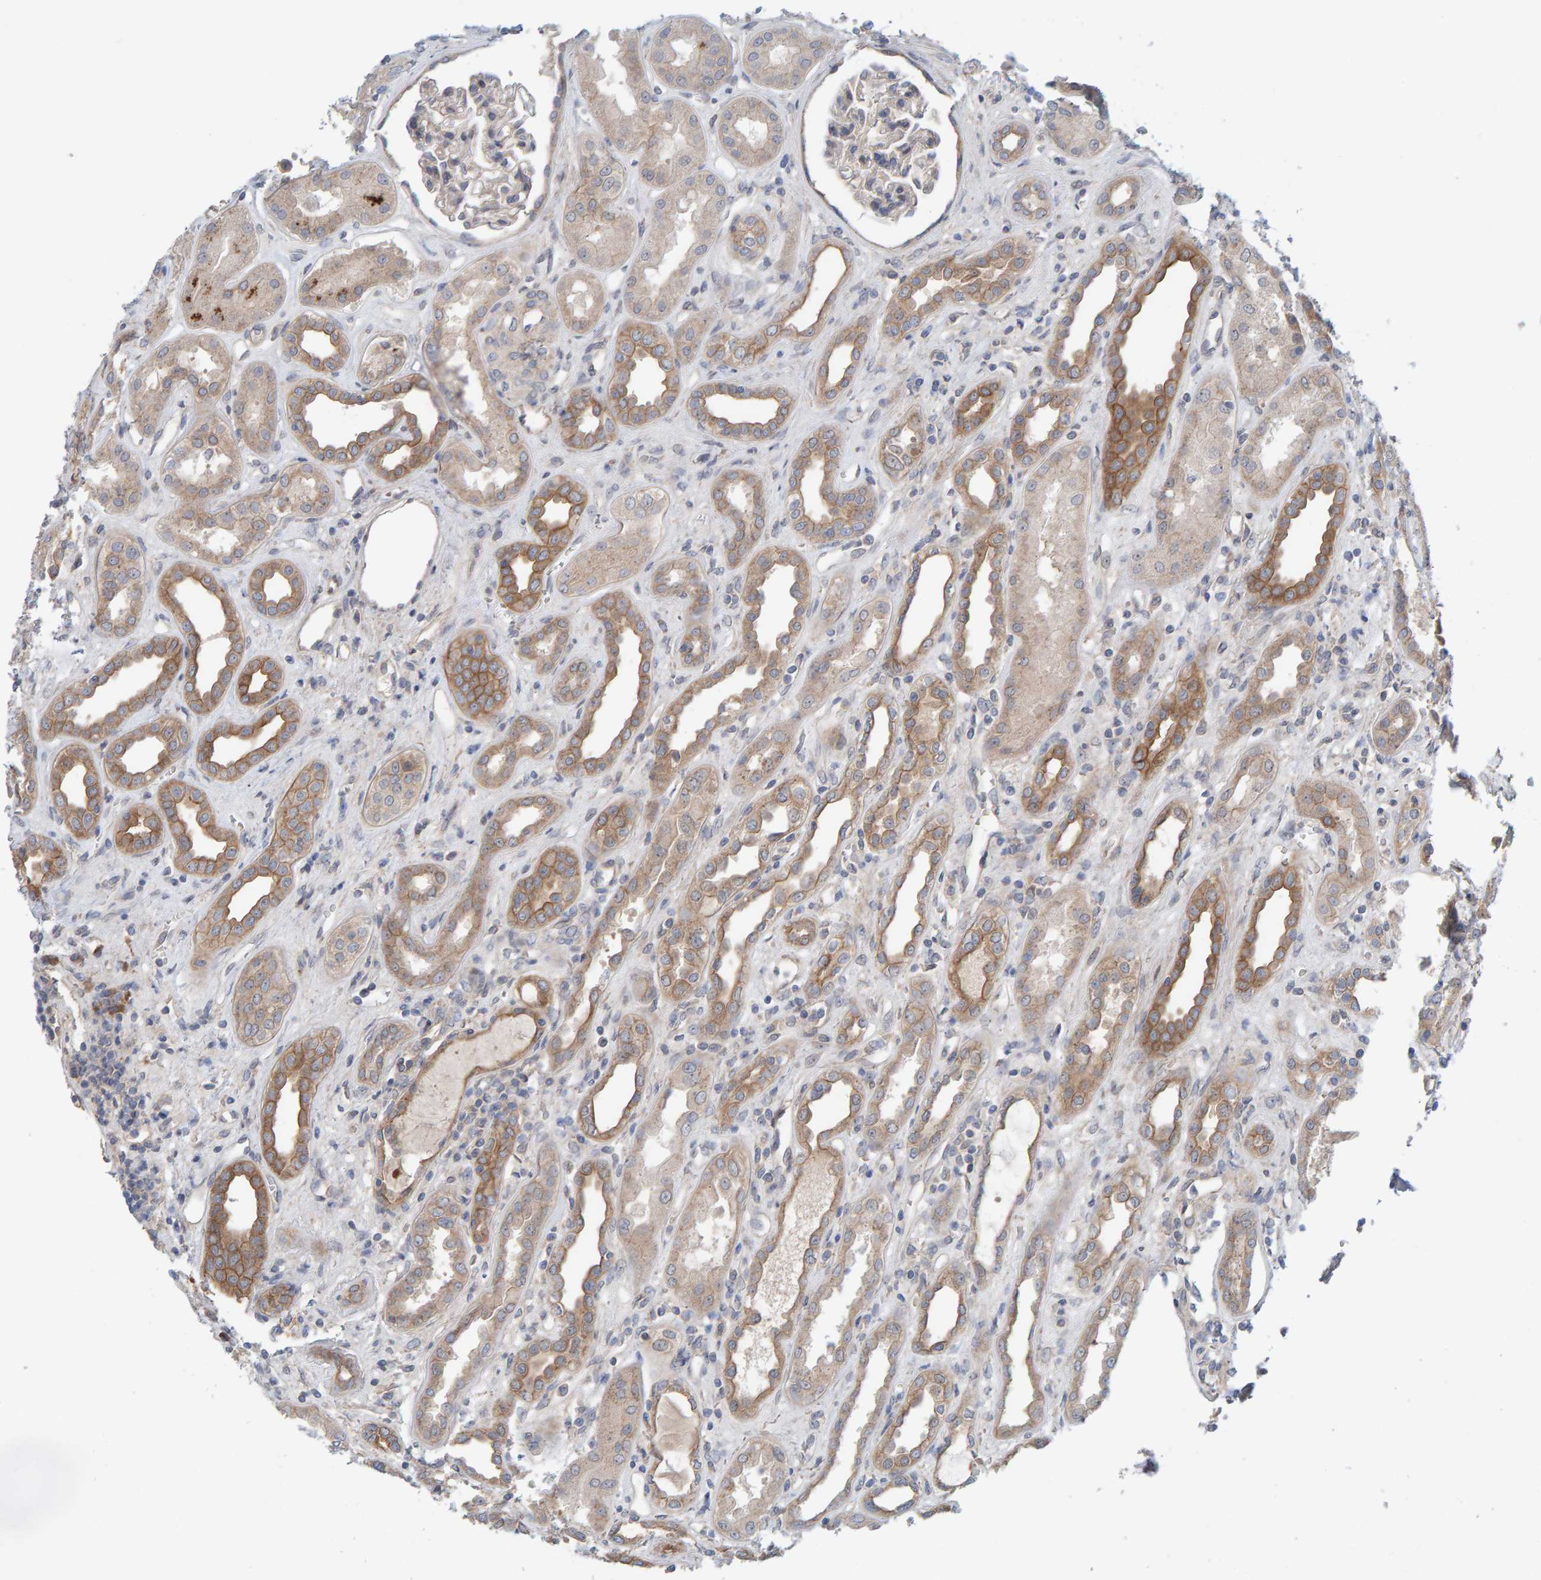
{"staining": {"intensity": "weak", "quantity": "25%-75%", "location": "cytoplasmic/membranous"}, "tissue": "kidney", "cell_type": "Cells in glomeruli", "image_type": "normal", "snomed": [{"axis": "morphology", "description": "Normal tissue, NOS"}, {"axis": "topography", "description": "Kidney"}], "caption": "A brown stain shows weak cytoplasmic/membranous staining of a protein in cells in glomeruli of unremarkable human kidney. Nuclei are stained in blue.", "gene": "LRSAM1", "patient": {"sex": "male", "age": 59}}